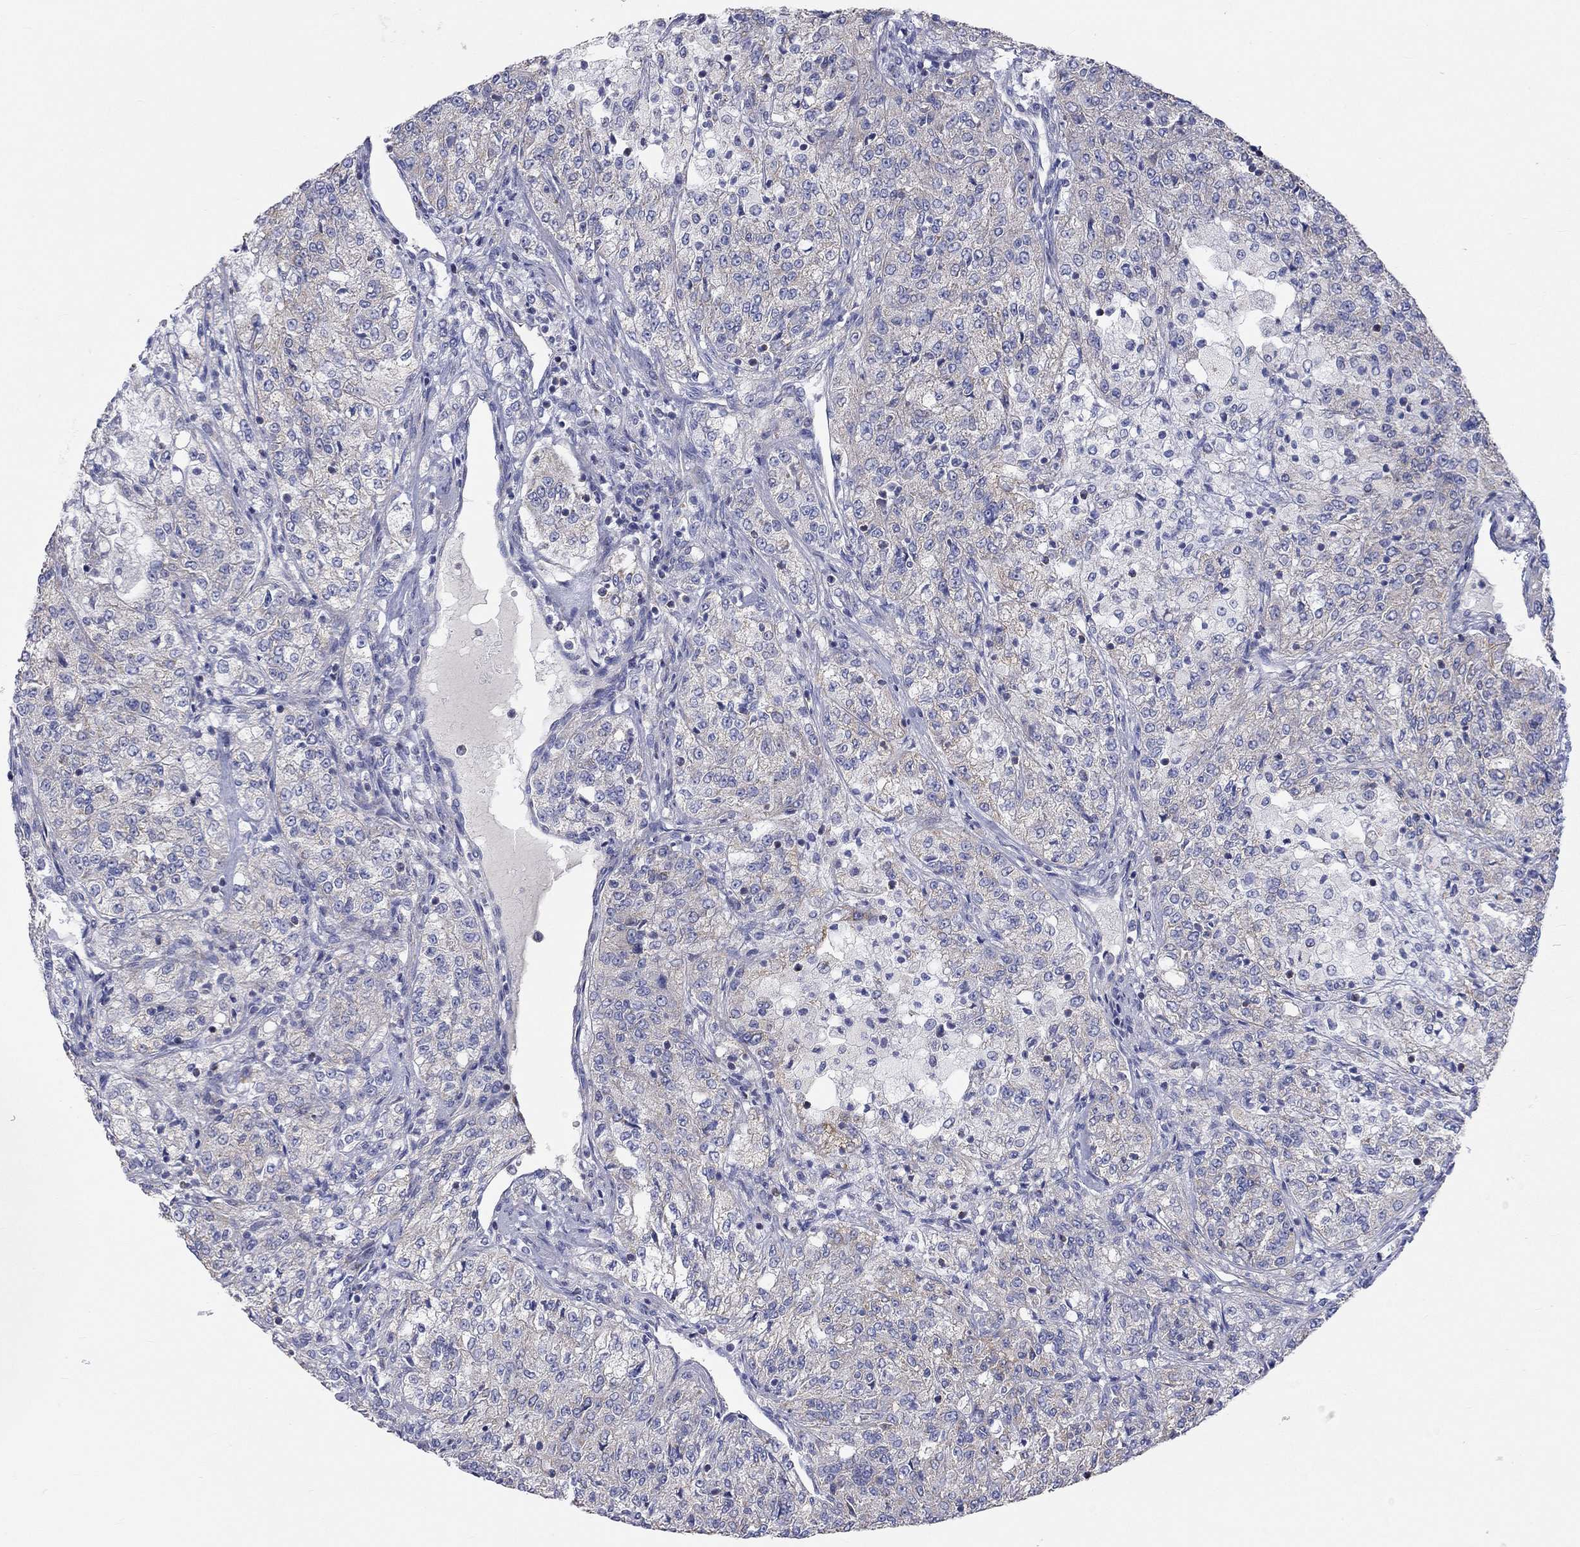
{"staining": {"intensity": "negative", "quantity": "none", "location": "none"}, "tissue": "renal cancer", "cell_type": "Tumor cells", "image_type": "cancer", "snomed": [{"axis": "morphology", "description": "Adenocarcinoma, NOS"}, {"axis": "topography", "description": "Kidney"}], "caption": "Tumor cells are negative for protein expression in human renal cancer (adenocarcinoma). The staining is performed using DAB (3,3'-diaminobenzidine) brown chromogen with nuclei counter-stained in using hematoxylin.", "gene": "RCAN1", "patient": {"sex": "female", "age": 63}}